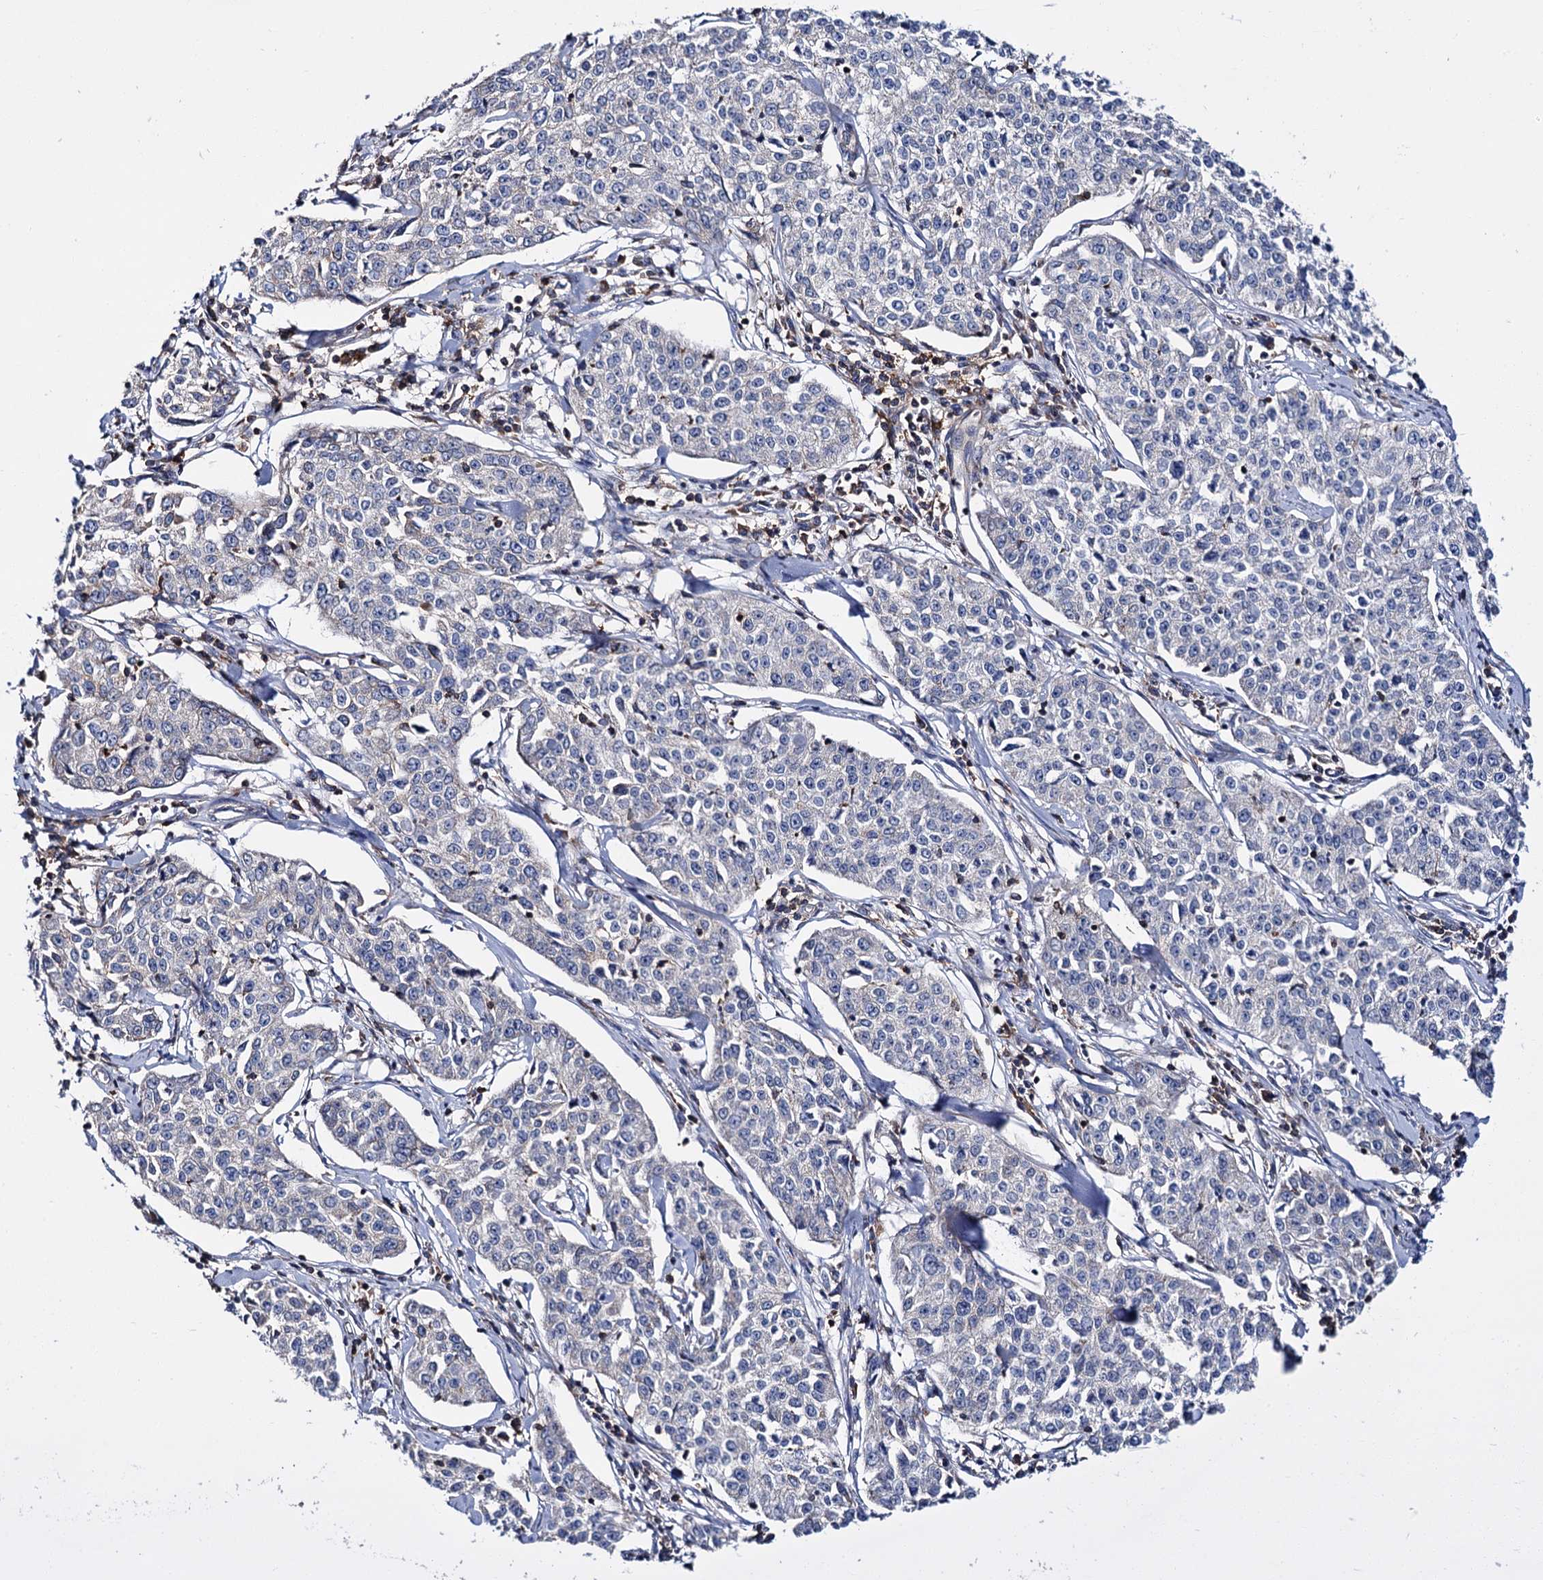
{"staining": {"intensity": "negative", "quantity": "none", "location": "none"}, "tissue": "cervical cancer", "cell_type": "Tumor cells", "image_type": "cancer", "snomed": [{"axis": "morphology", "description": "Squamous cell carcinoma, NOS"}, {"axis": "topography", "description": "Cervix"}], "caption": "Cervical cancer (squamous cell carcinoma) stained for a protein using immunohistochemistry (IHC) displays no staining tumor cells.", "gene": "UBASH3B", "patient": {"sex": "female", "age": 35}}